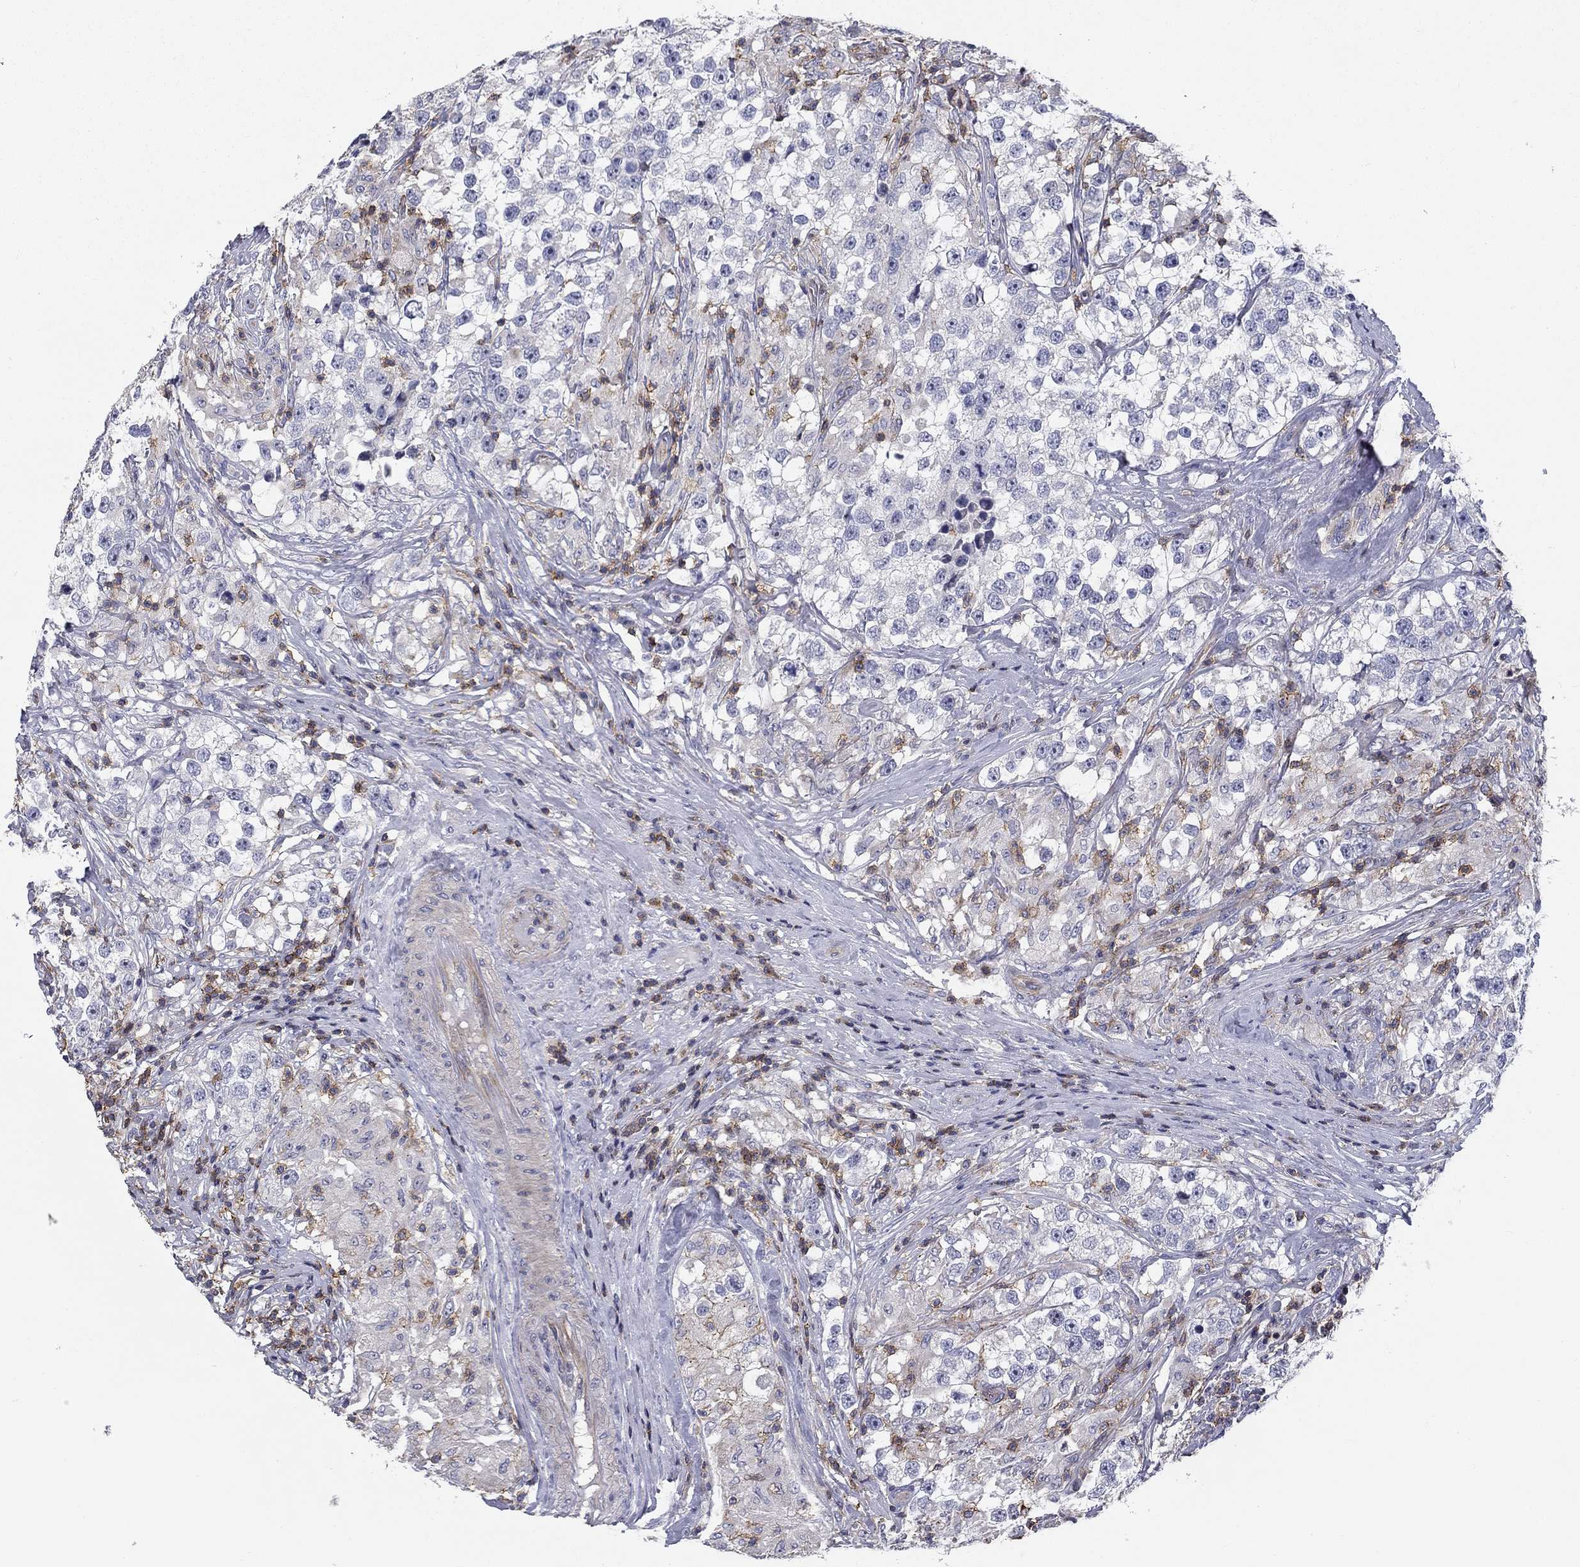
{"staining": {"intensity": "negative", "quantity": "none", "location": "none"}, "tissue": "testis cancer", "cell_type": "Tumor cells", "image_type": "cancer", "snomed": [{"axis": "morphology", "description": "Seminoma, NOS"}, {"axis": "topography", "description": "Testis"}], "caption": "Immunohistochemistry (IHC) of seminoma (testis) displays no expression in tumor cells. The staining is performed using DAB (3,3'-diaminobenzidine) brown chromogen with nuclei counter-stained in using hematoxylin.", "gene": "SIT1", "patient": {"sex": "male", "age": 46}}